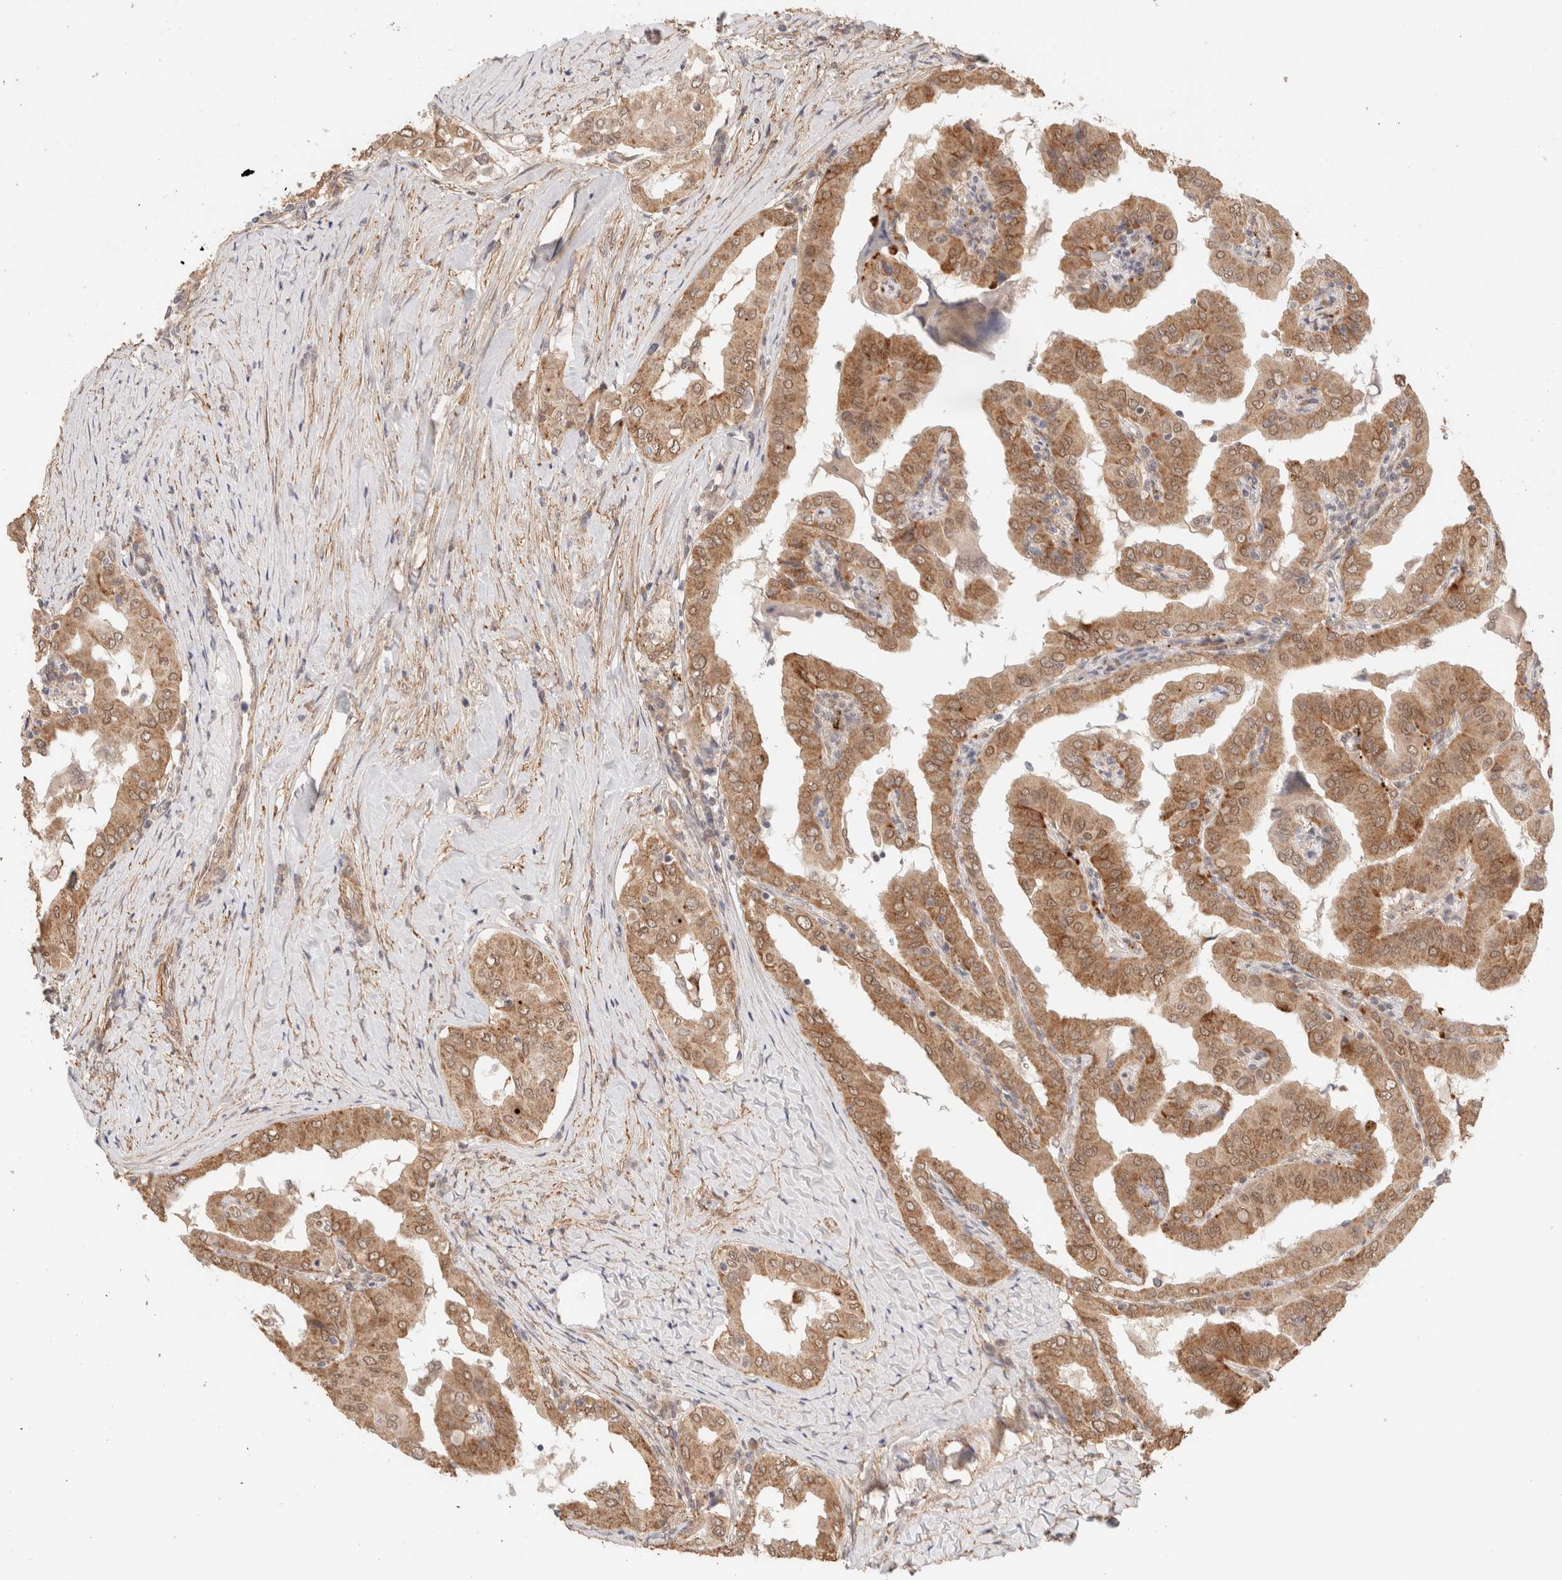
{"staining": {"intensity": "moderate", "quantity": ">75%", "location": "cytoplasmic/membranous"}, "tissue": "thyroid cancer", "cell_type": "Tumor cells", "image_type": "cancer", "snomed": [{"axis": "morphology", "description": "Papillary adenocarcinoma, NOS"}, {"axis": "topography", "description": "Thyroid gland"}], "caption": "Thyroid cancer (papillary adenocarcinoma) stained for a protein (brown) demonstrates moderate cytoplasmic/membranous positive expression in approximately >75% of tumor cells.", "gene": "BRPF3", "patient": {"sex": "male", "age": 33}}